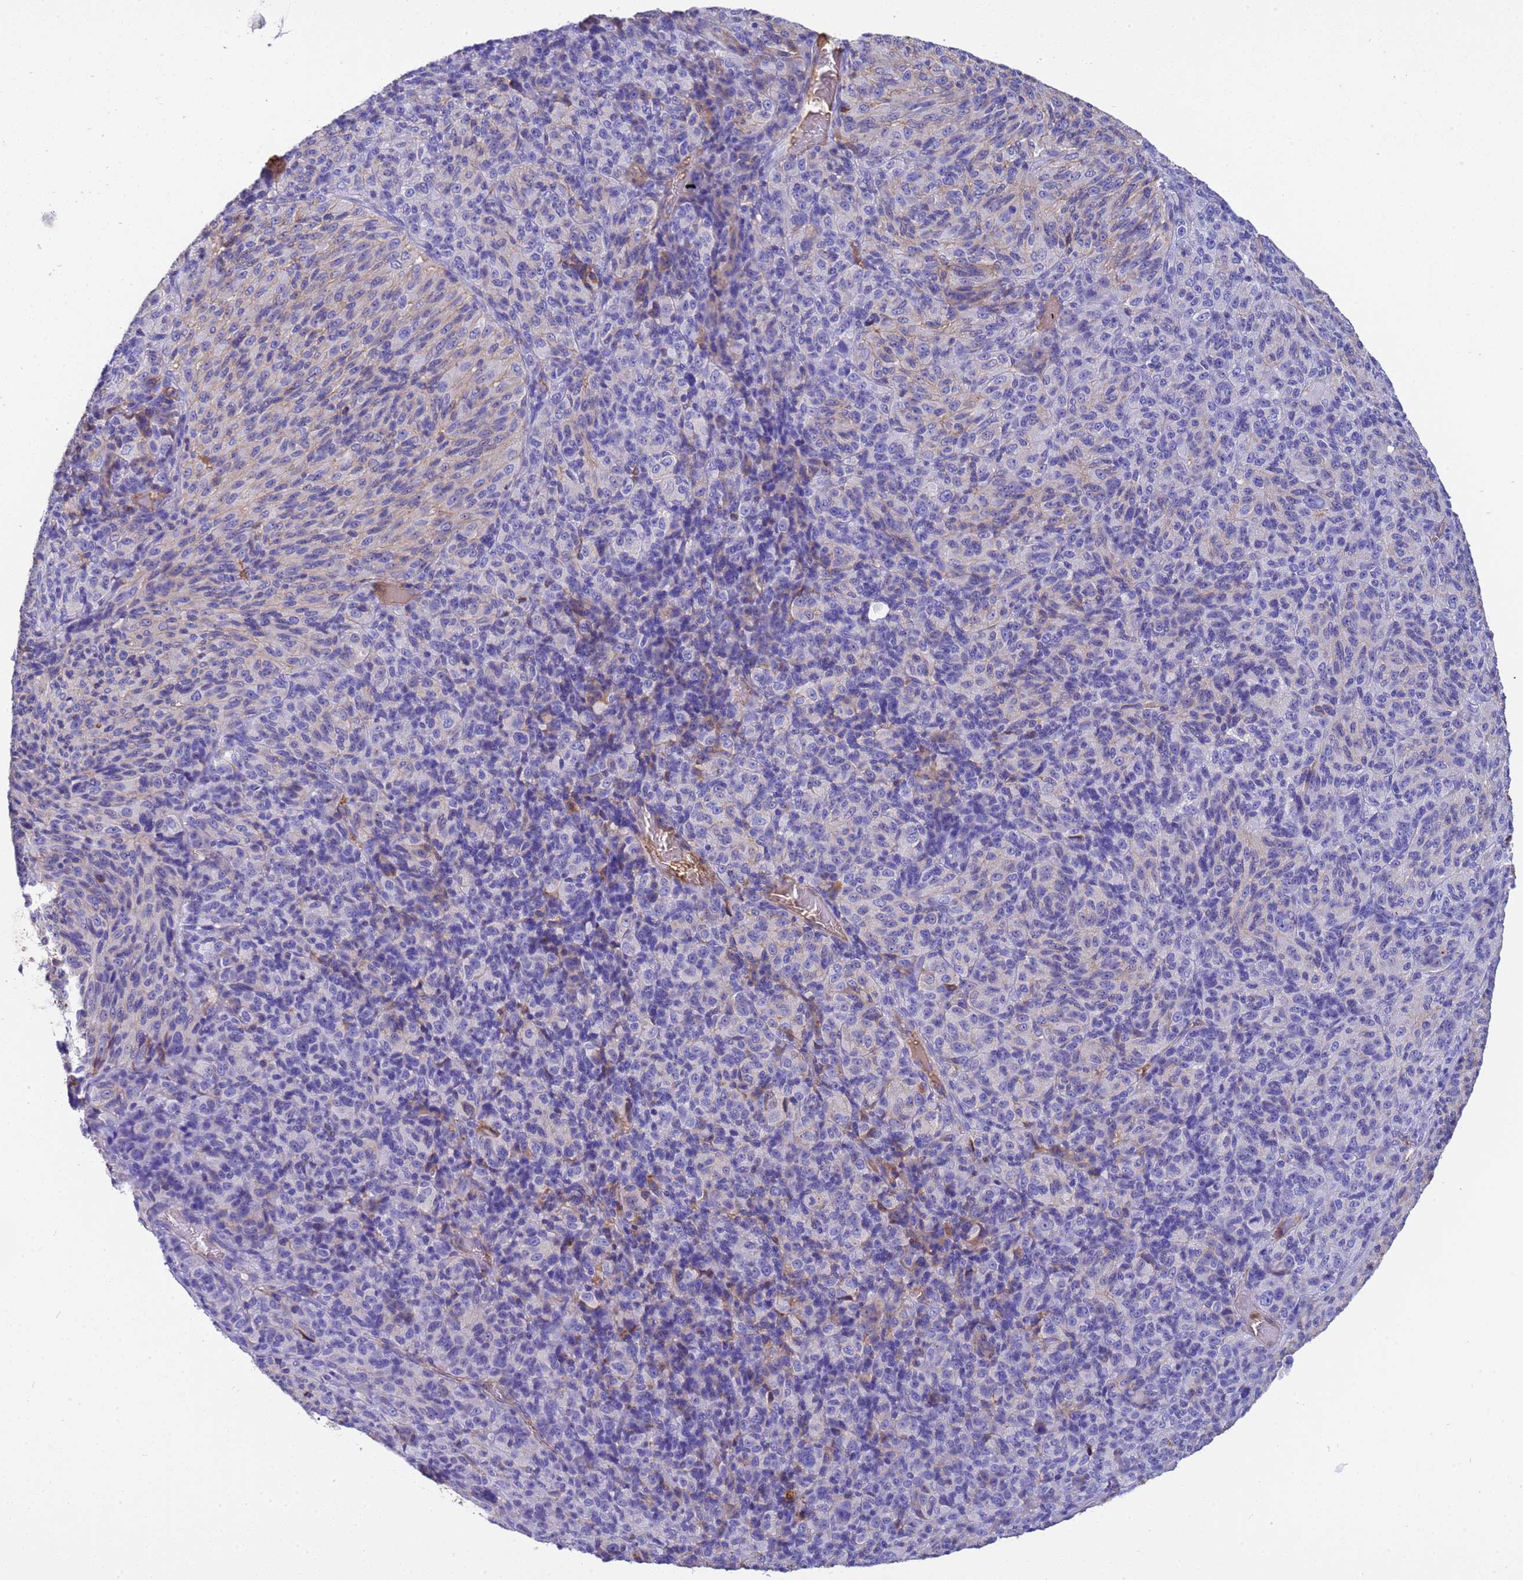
{"staining": {"intensity": "negative", "quantity": "none", "location": "none"}, "tissue": "melanoma", "cell_type": "Tumor cells", "image_type": "cancer", "snomed": [{"axis": "morphology", "description": "Malignant melanoma, Metastatic site"}, {"axis": "topography", "description": "Brain"}], "caption": "Immunohistochemical staining of malignant melanoma (metastatic site) displays no significant expression in tumor cells. Nuclei are stained in blue.", "gene": "H1-7", "patient": {"sex": "female", "age": 56}}